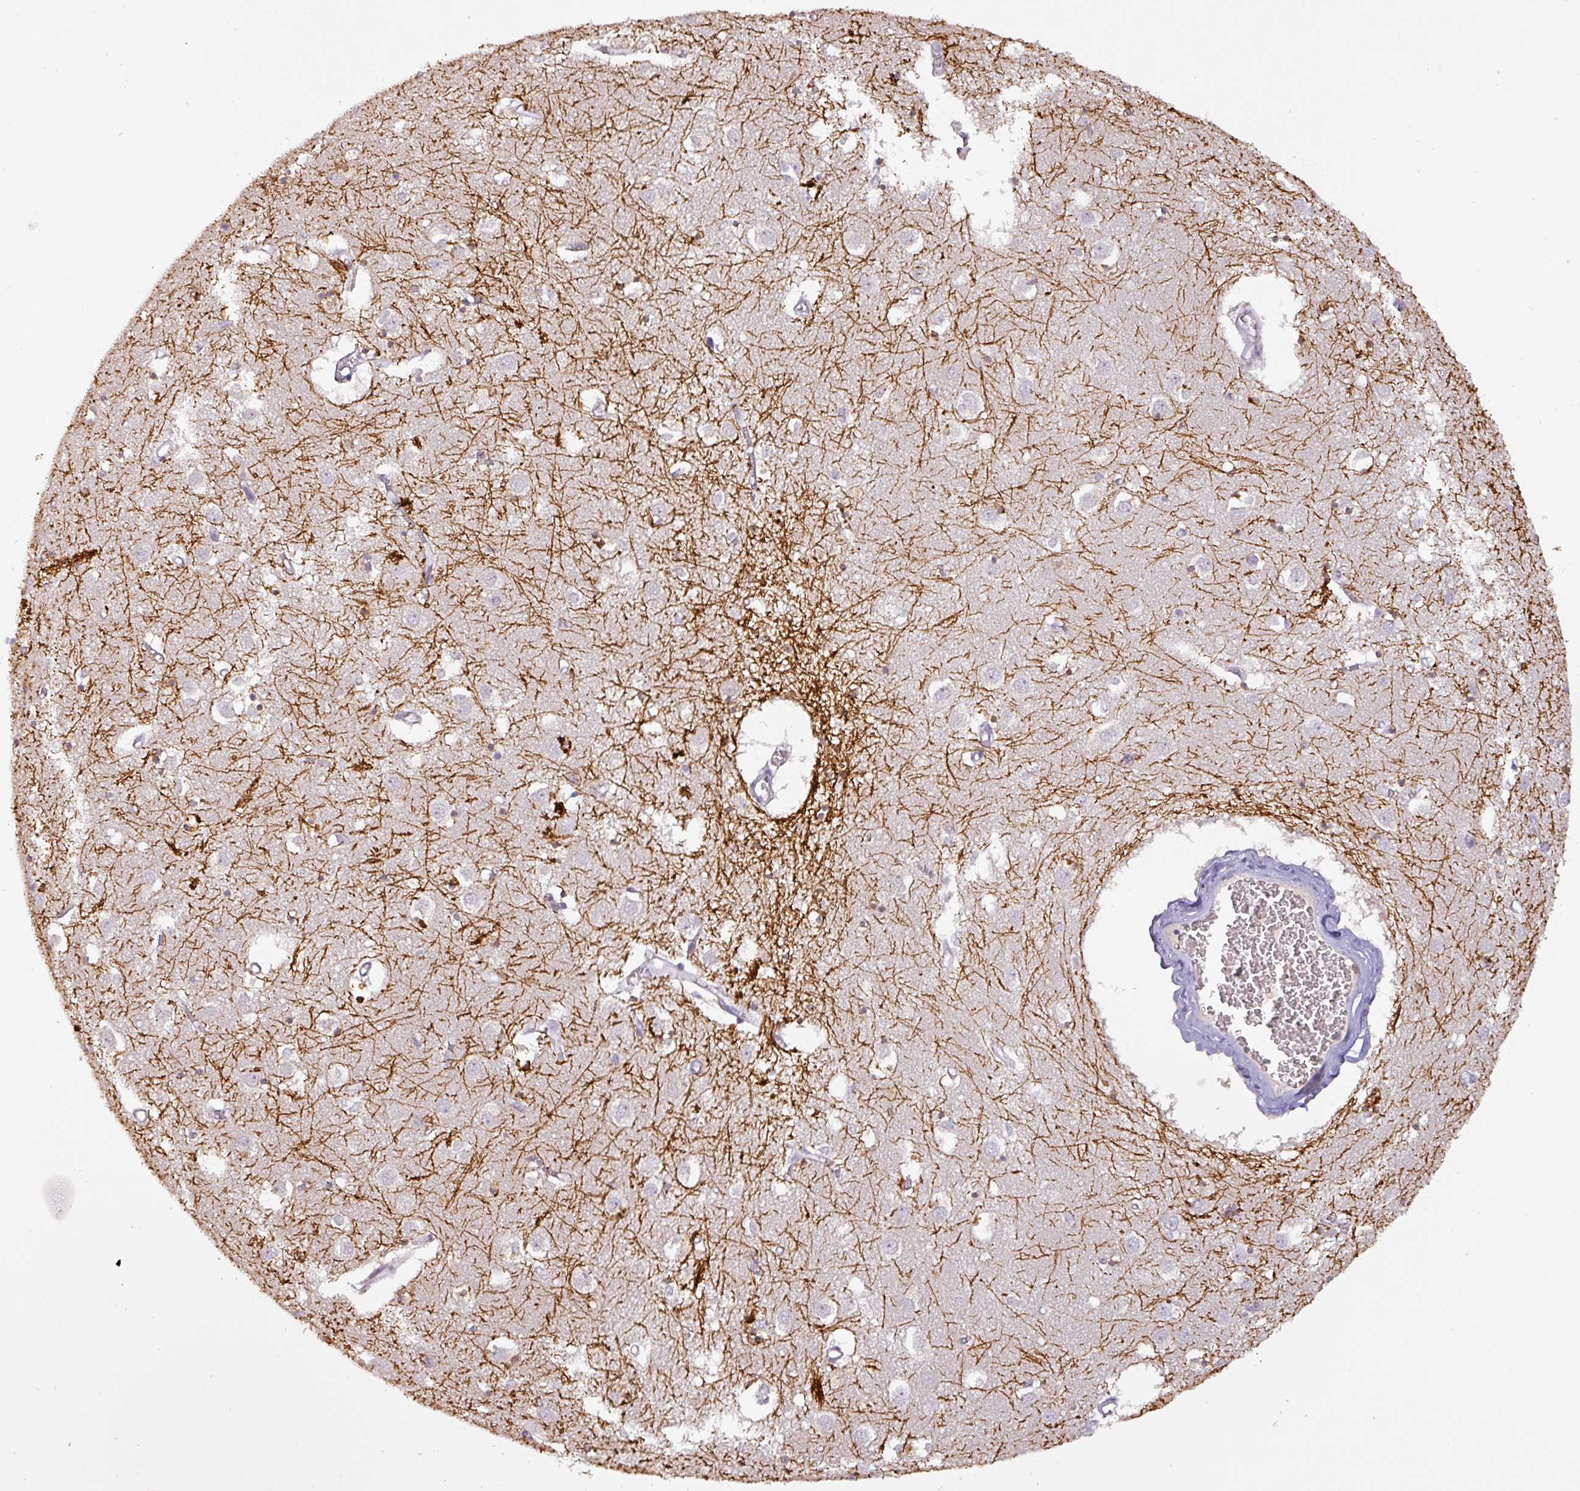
{"staining": {"intensity": "negative", "quantity": "none", "location": "none"}, "tissue": "caudate", "cell_type": "Glial cells", "image_type": "normal", "snomed": [{"axis": "morphology", "description": "Normal tissue, NOS"}, {"axis": "topography", "description": "Lateral ventricle wall"}], "caption": "High power microscopy image of an immunohistochemistry (IHC) image of benign caudate, revealing no significant positivity in glial cells.", "gene": "DRD5", "patient": {"sex": "male", "age": 70}}